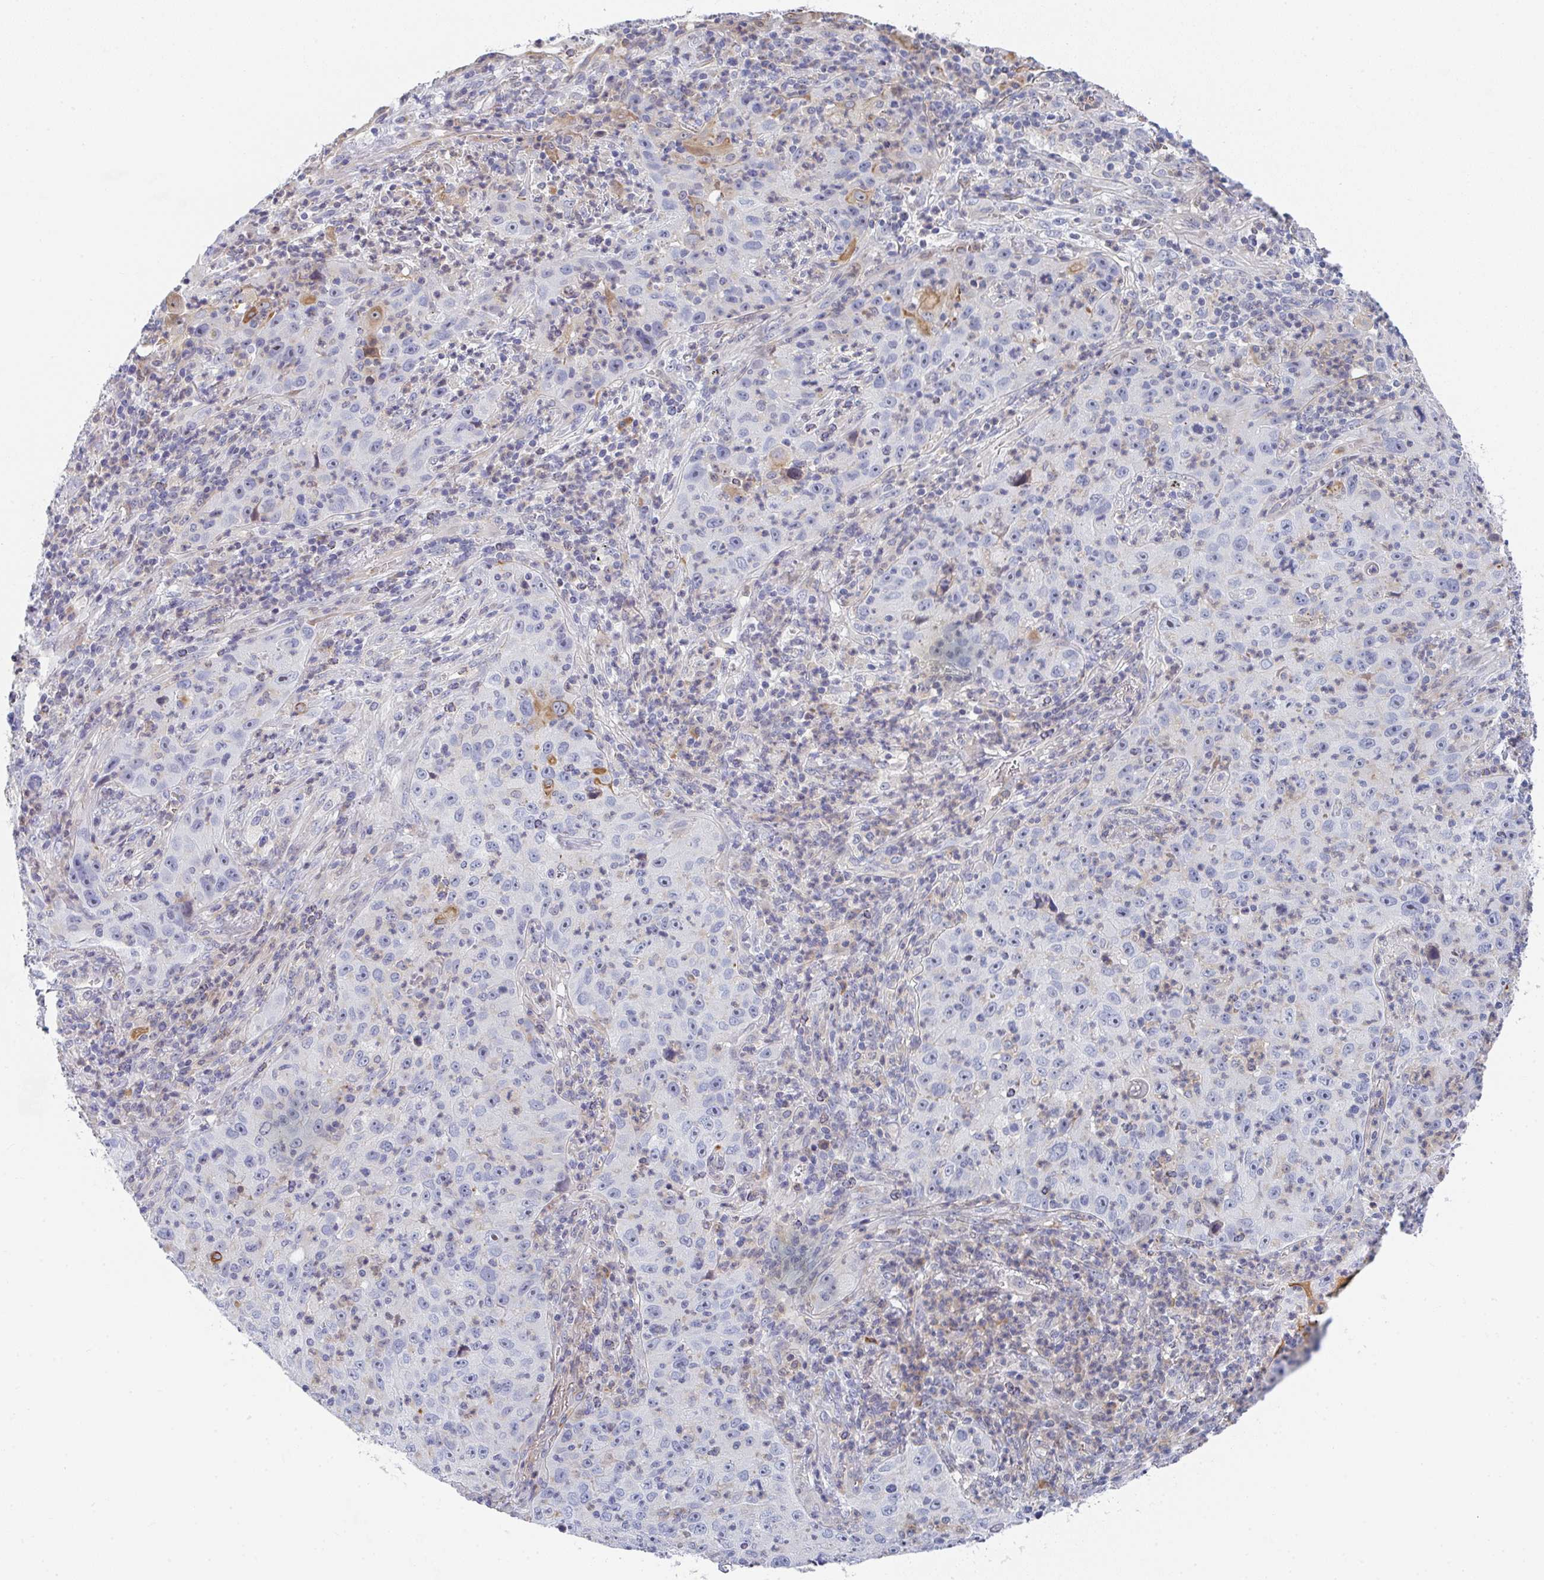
{"staining": {"intensity": "negative", "quantity": "none", "location": "none"}, "tissue": "lung cancer", "cell_type": "Tumor cells", "image_type": "cancer", "snomed": [{"axis": "morphology", "description": "Squamous cell carcinoma, NOS"}, {"axis": "topography", "description": "Lung"}], "caption": "Immunohistochemistry (IHC) micrograph of human lung cancer (squamous cell carcinoma) stained for a protein (brown), which demonstrates no staining in tumor cells. (DAB (3,3'-diaminobenzidine) immunohistochemistry with hematoxylin counter stain).", "gene": "KLHL33", "patient": {"sex": "male", "age": 71}}